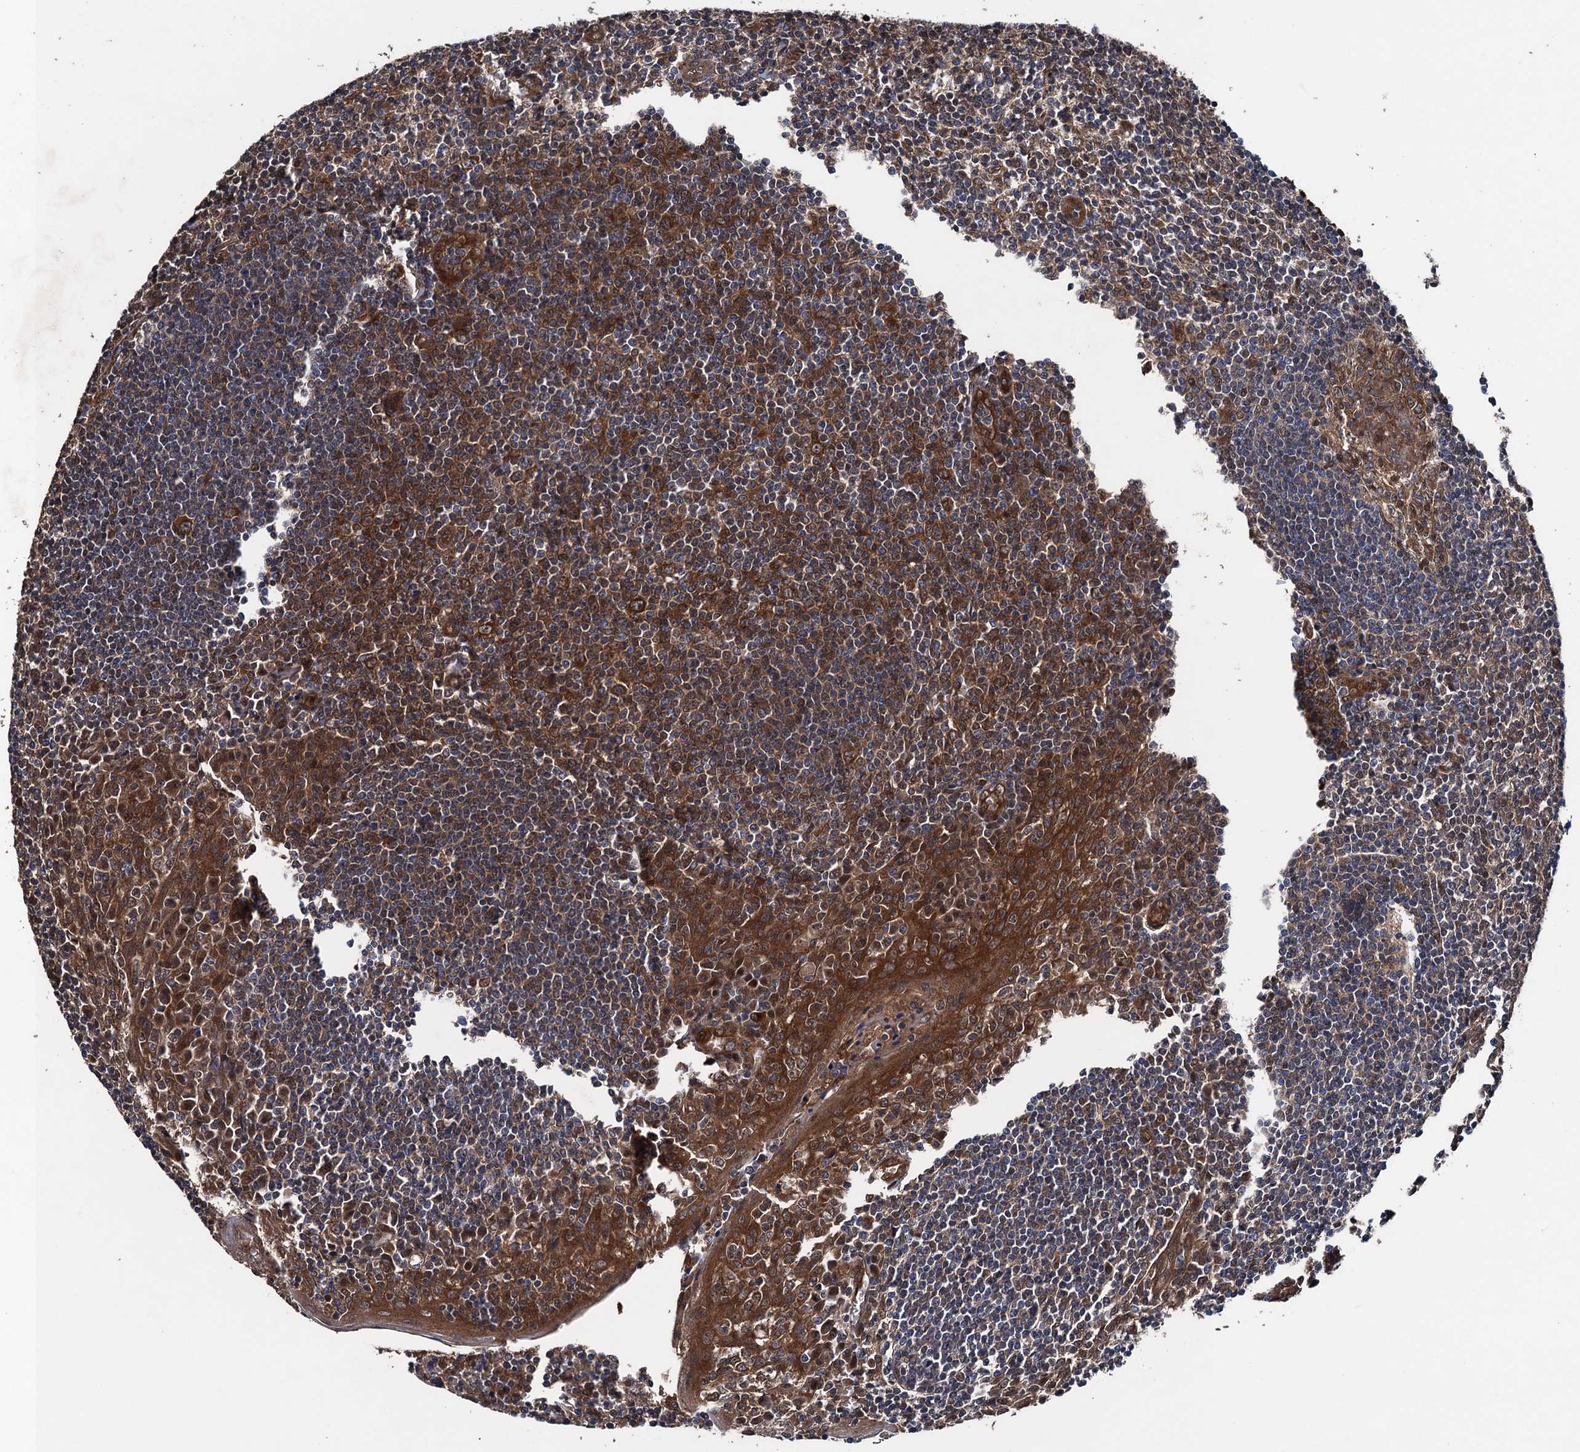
{"staining": {"intensity": "moderate", "quantity": ">75%", "location": "cytoplasmic/membranous"}, "tissue": "tonsil", "cell_type": "Germinal center cells", "image_type": "normal", "snomed": [{"axis": "morphology", "description": "Normal tissue, NOS"}, {"axis": "topography", "description": "Tonsil"}], "caption": "Brown immunohistochemical staining in unremarkable human tonsil demonstrates moderate cytoplasmic/membranous staining in about >75% of germinal center cells.", "gene": "BLTP3B", "patient": {"sex": "male", "age": 27}}